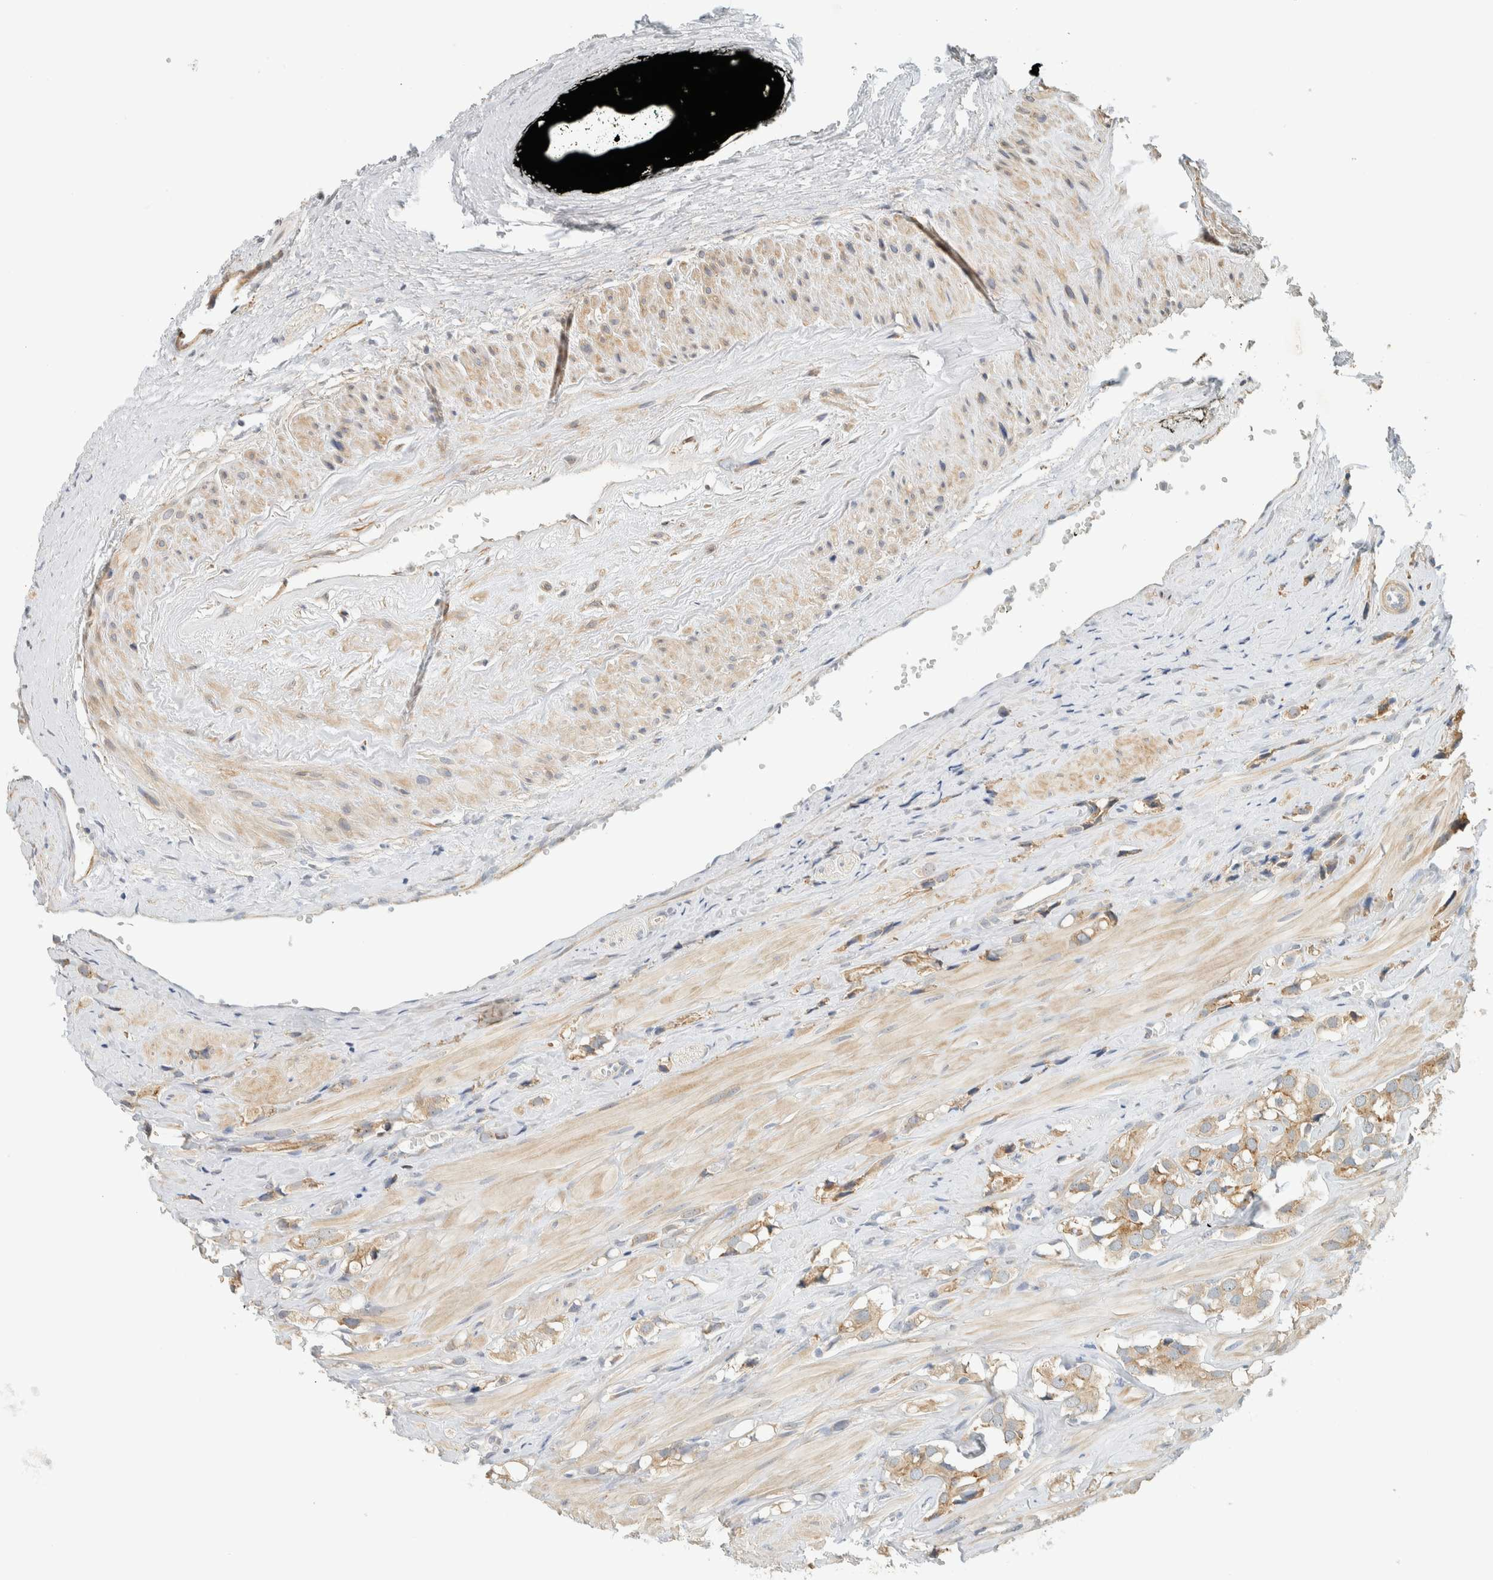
{"staining": {"intensity": "weak", "quantity": ">75%", "location": "cytoplasmic/membranous"}, "tissue": "prostate cancer", "cell_type": "Tumor cells", "image_type": "cancer", "snomed": [{"axis": "morphology", "description": "Adenocarcinoma, High grade"}, {"axis": "topography", "description": "Prostate"}], "caption": "Immunohistochemical staining of prostate adenocarcinoma (high-grade) exhibits weak cytoplasmic/membranous protein positivity in about >75% of tumor cells. Nuclei are stained in blue.", "gene": "KLHL40", "patient": {"sex": "male", "age": 52}}